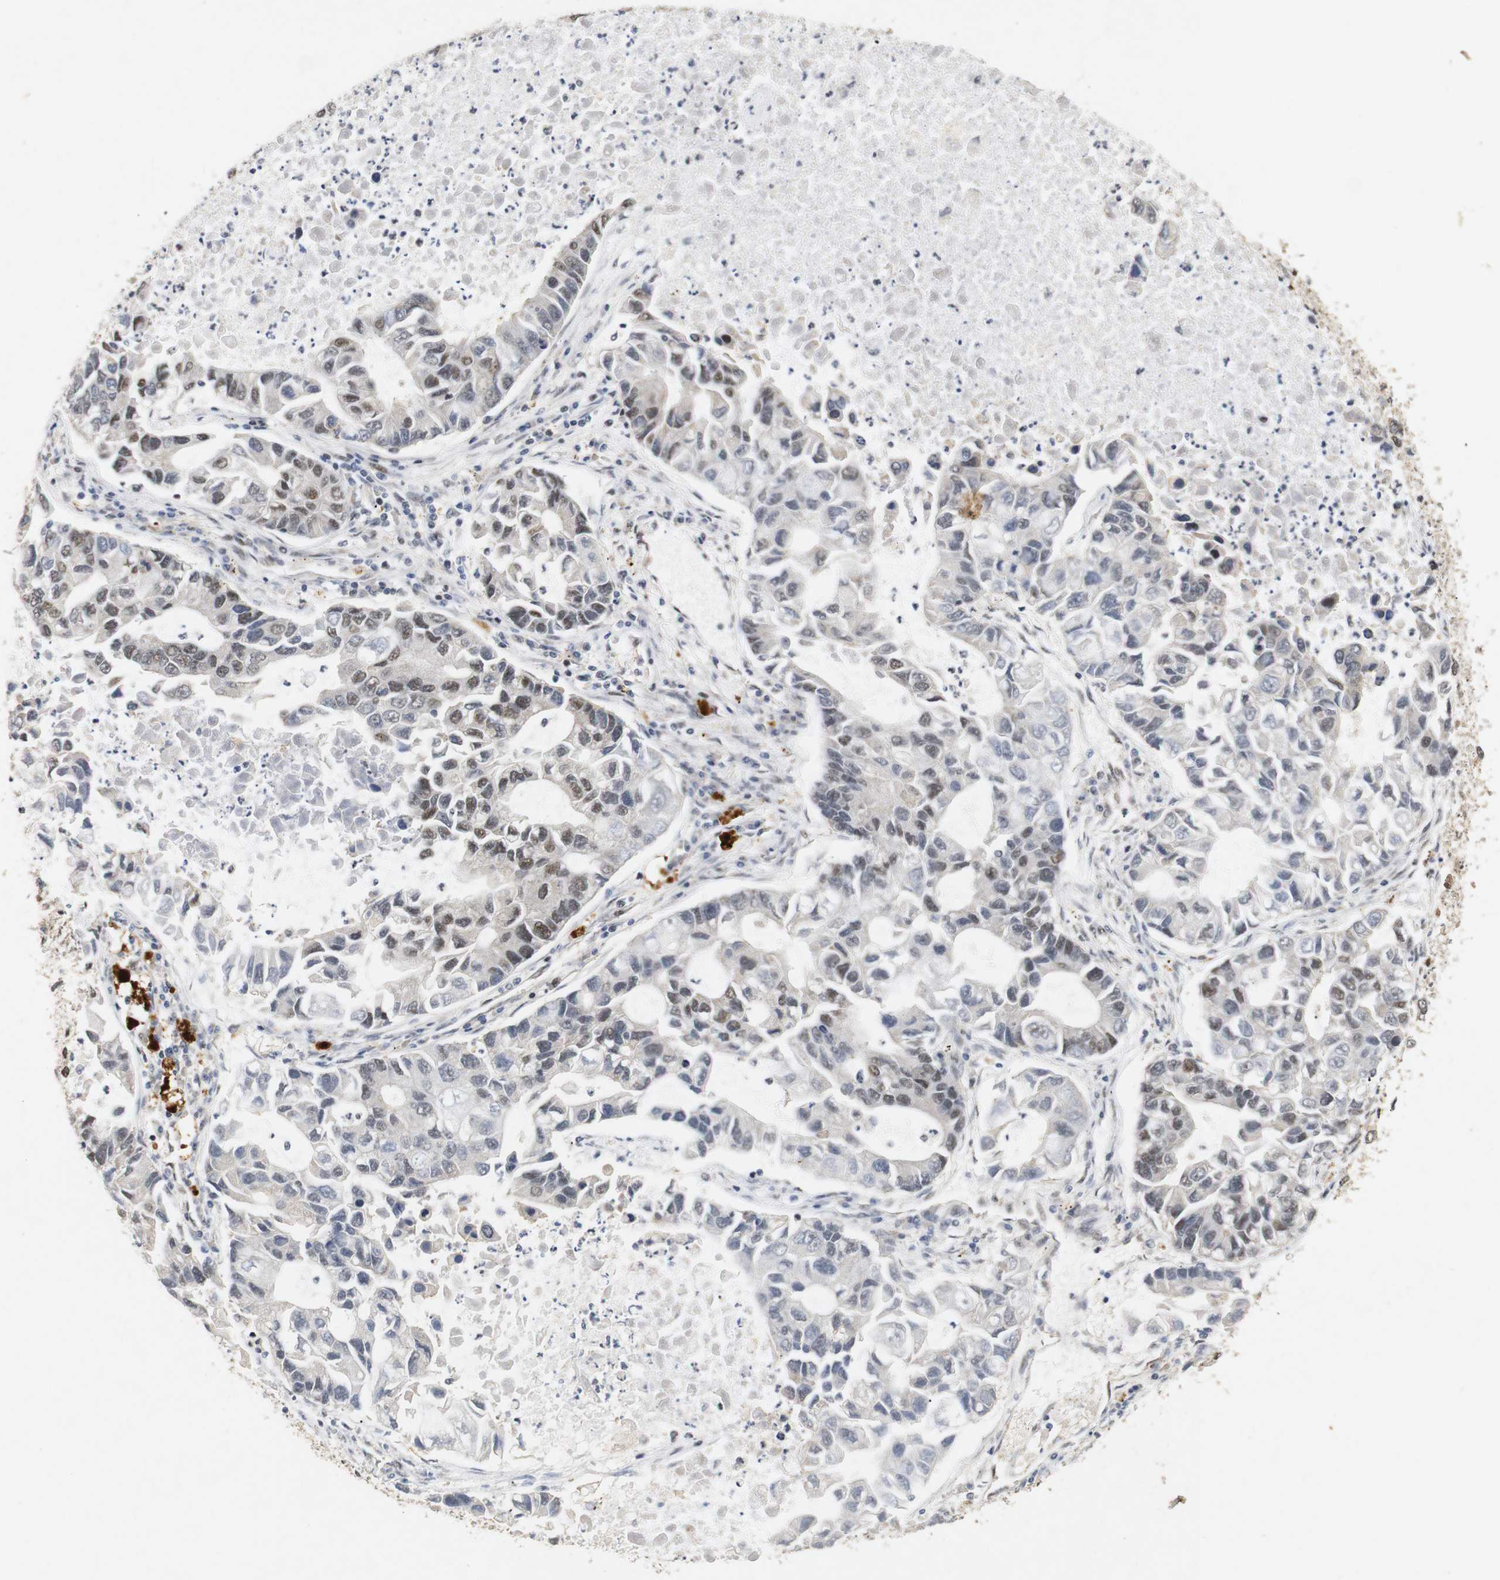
{"staining": {"intensity": "weak", "quantity": "25%-75%", "location": "nuclear"}, "tissue": "lung cancer", "cell_type": "Tumor cells", "image_type": "cancer", "snomed": [{"axis": "morphology", "description": "Adenocarcinoma, NOS"}, {"axis": "topography", "description": "Lung"}], "caption": "Adenocarcinoma (lung) tissue demonstrates weak nuclear staining in approximately 25%-75% of tumor cells, visualized by immunohistochemistry.", "gene": "PYM1", "patient": {"sex": "female", "age": 51}}